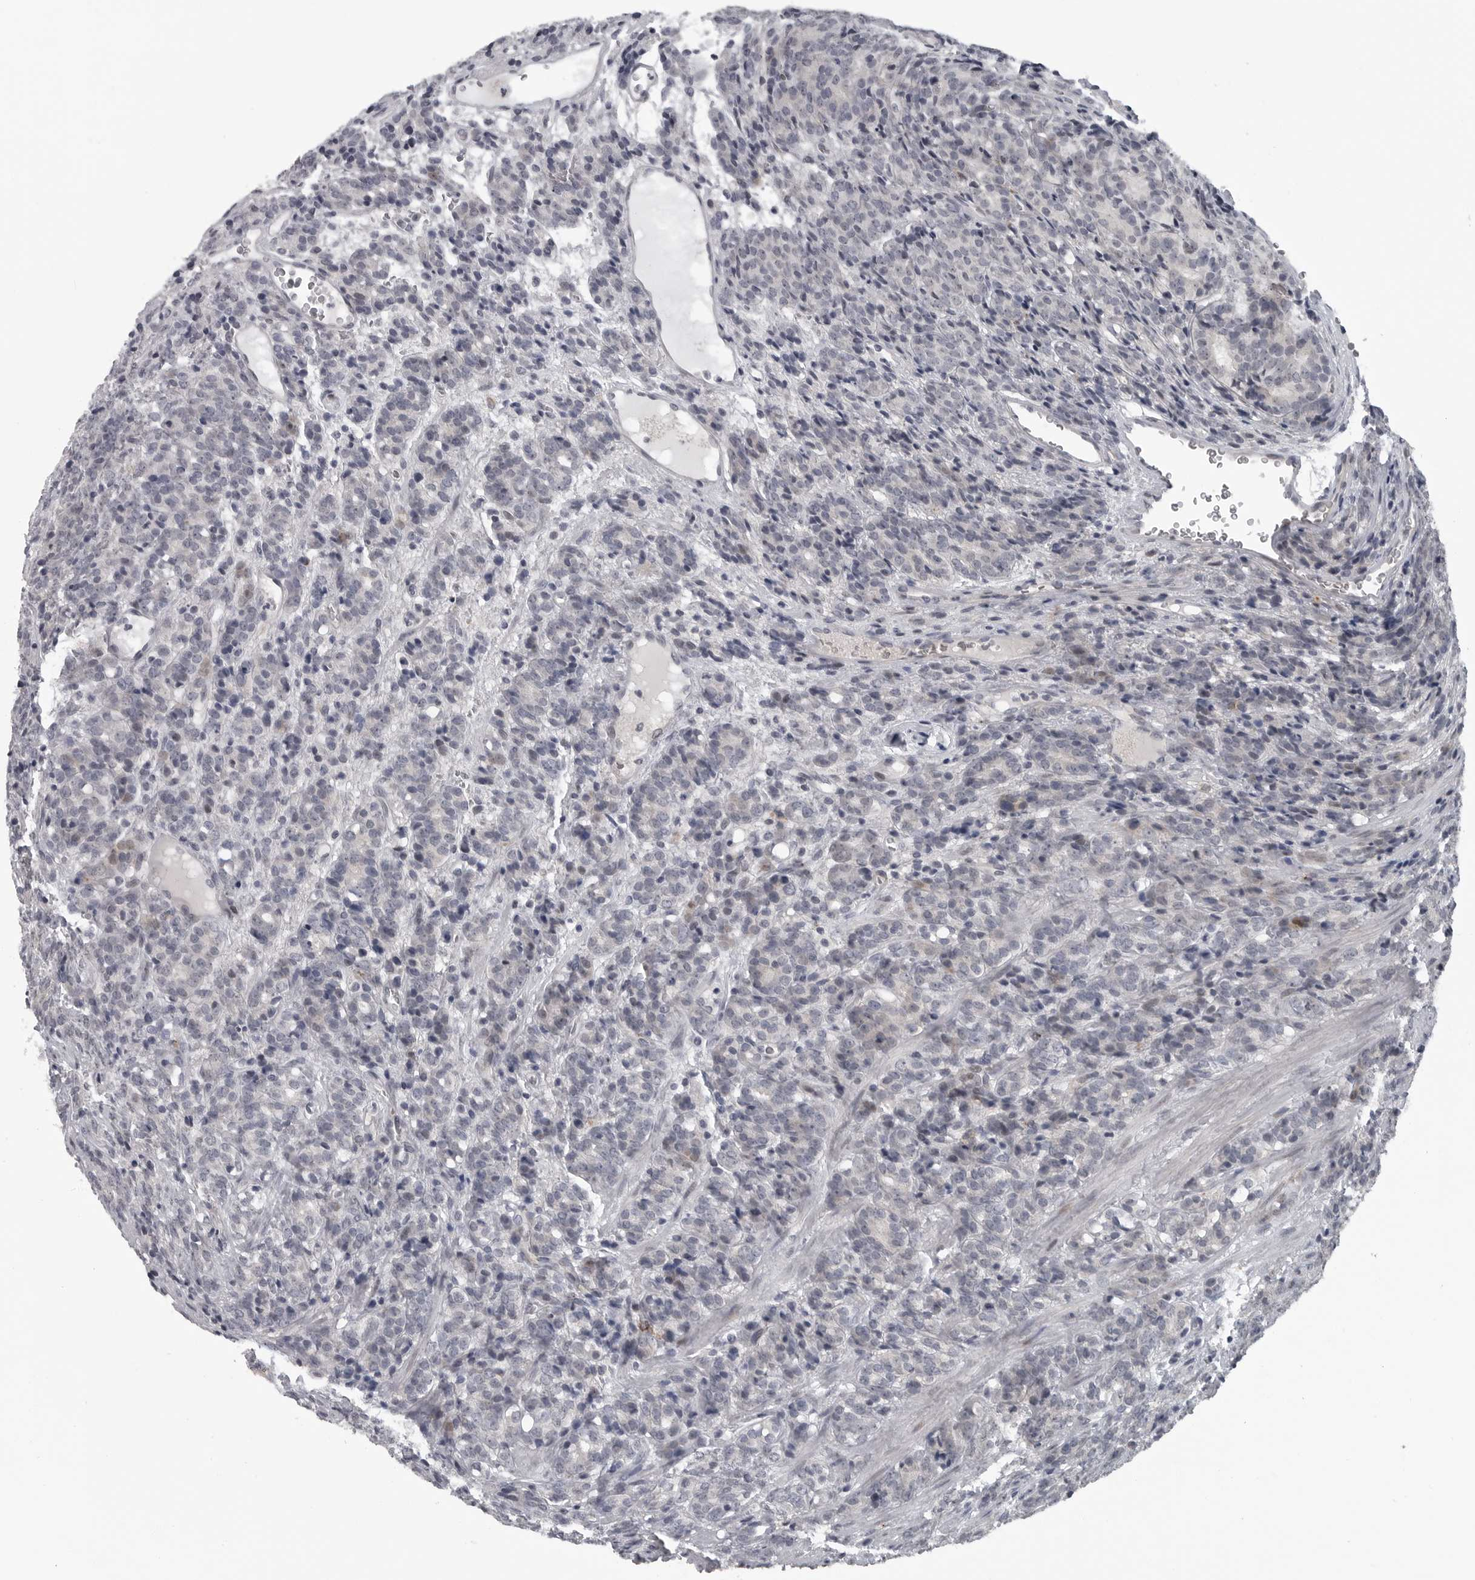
{"staining": {"intensity": "negative", "quantity": "none", "location": "none"}, "tissue": "prostate cancer", "cell_type": "Tumor cells", "image_type": "cancer", "snomed": [{"axis": "morphology", "description": "Adenocarcinoma, High grade"}, {"axis": "topography", "description": "Prostate"}], "caption": "Prostate cancer (adenocarcinoma (high-grade)) was stained to show a protein in brown. There is no significant staining in tumor cells.", "gene": "LYSMD1", "patient": {"sex": "male", "age": 62}}